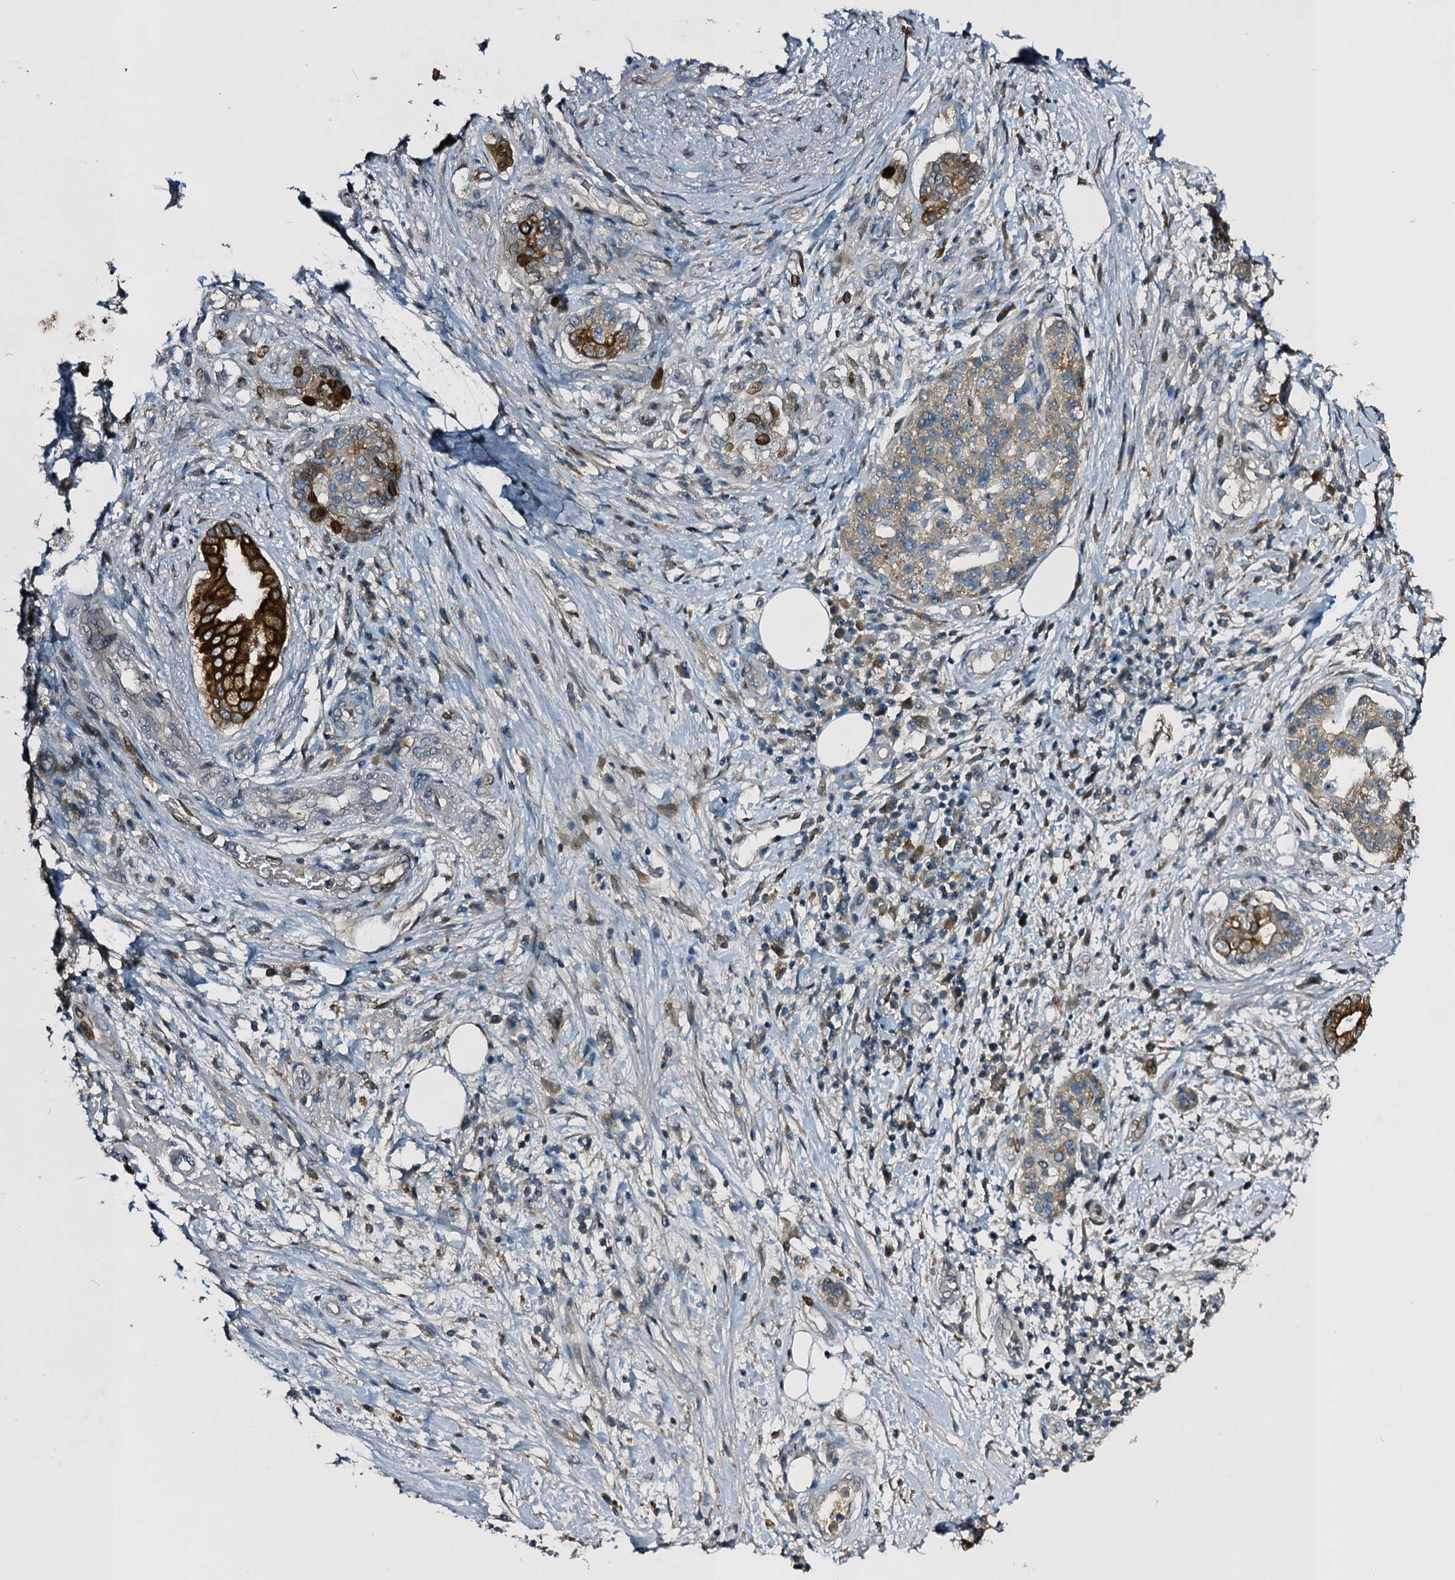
{"staining": {"intensity": "strong", "quantity": "25%-75%", "location": "cytoplasmic/membranous"}, "tissue": "pancreatic cancer", "cell_type": "Tumor cells", "image_type": "cancer", "snomed": [{"axis": "morphology", "description": "Adenocarcinoma, NOS"}, {"axis": "topography", "description": "Pancreas"}], "caption": "Protein expression analysis of pancreatic adenocarcinoma exhibits strong cytoplasmic/membranous positivity in approximately 25%-75% of tumor cells.", "gene": "SLC11A2", "patient": {"sex": "female", "age": 73}}